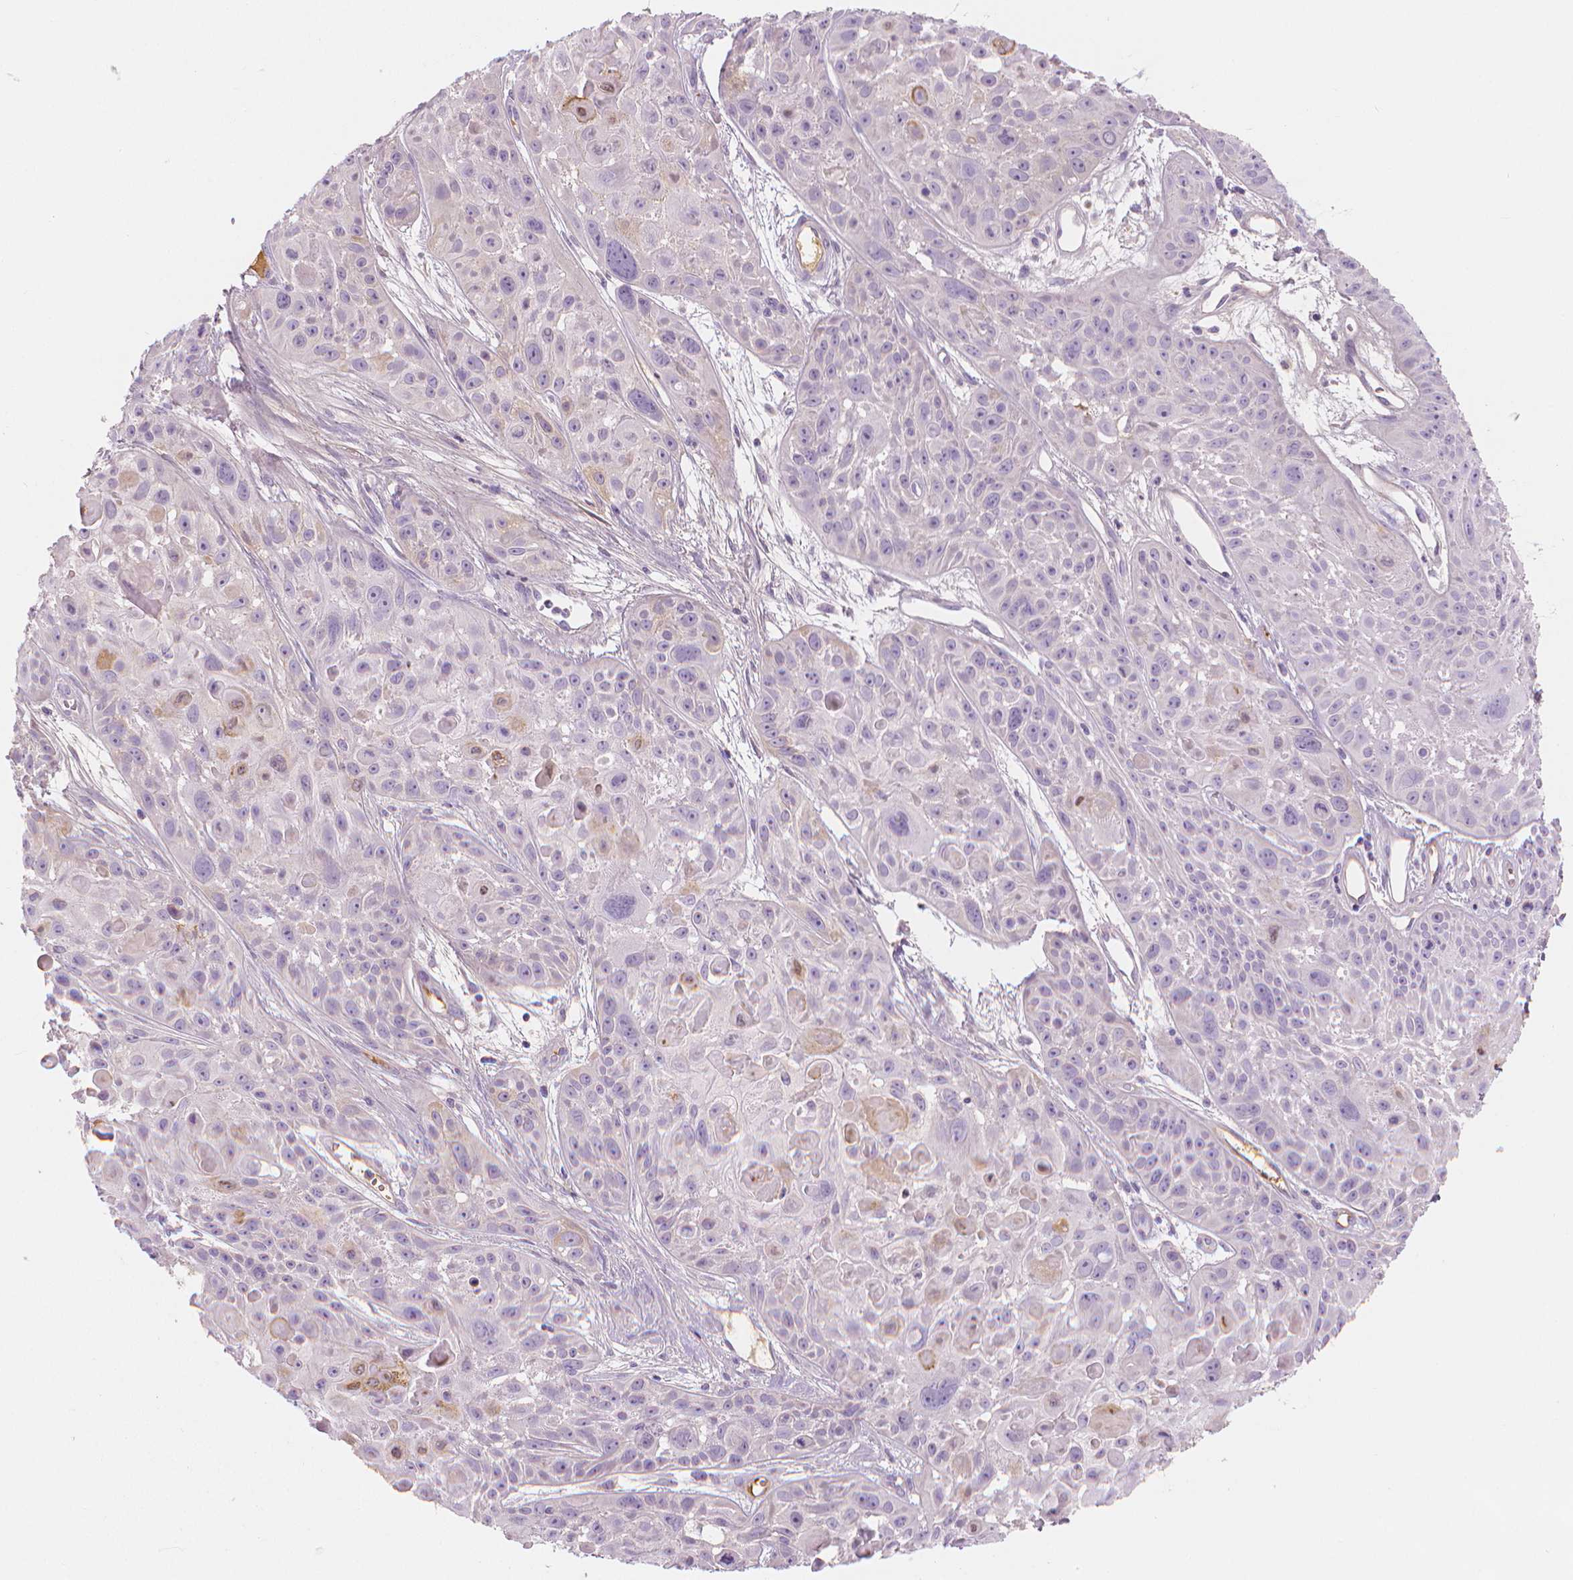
{"staining": {"intensity": "negative", "quantity": "none", "location": "none"}, "tissue": "skin cancer", "cell_type": "Tumor cells", "image_type": "cancer", "snomed": [{"axis": "morphology", "description": "Squamous cell carcinoma, NOS"}, {"axis": "topography", "description": "Skin"}, {"axis": "topography", "description": "Anal"}], "caption": "This is an IHC histopathology image of human skin cancer (squamous cell carcinoma). There is no positivity in tumor cells.", "gene": "APOA4", "patient": {"sex": "female", "age": 75}}